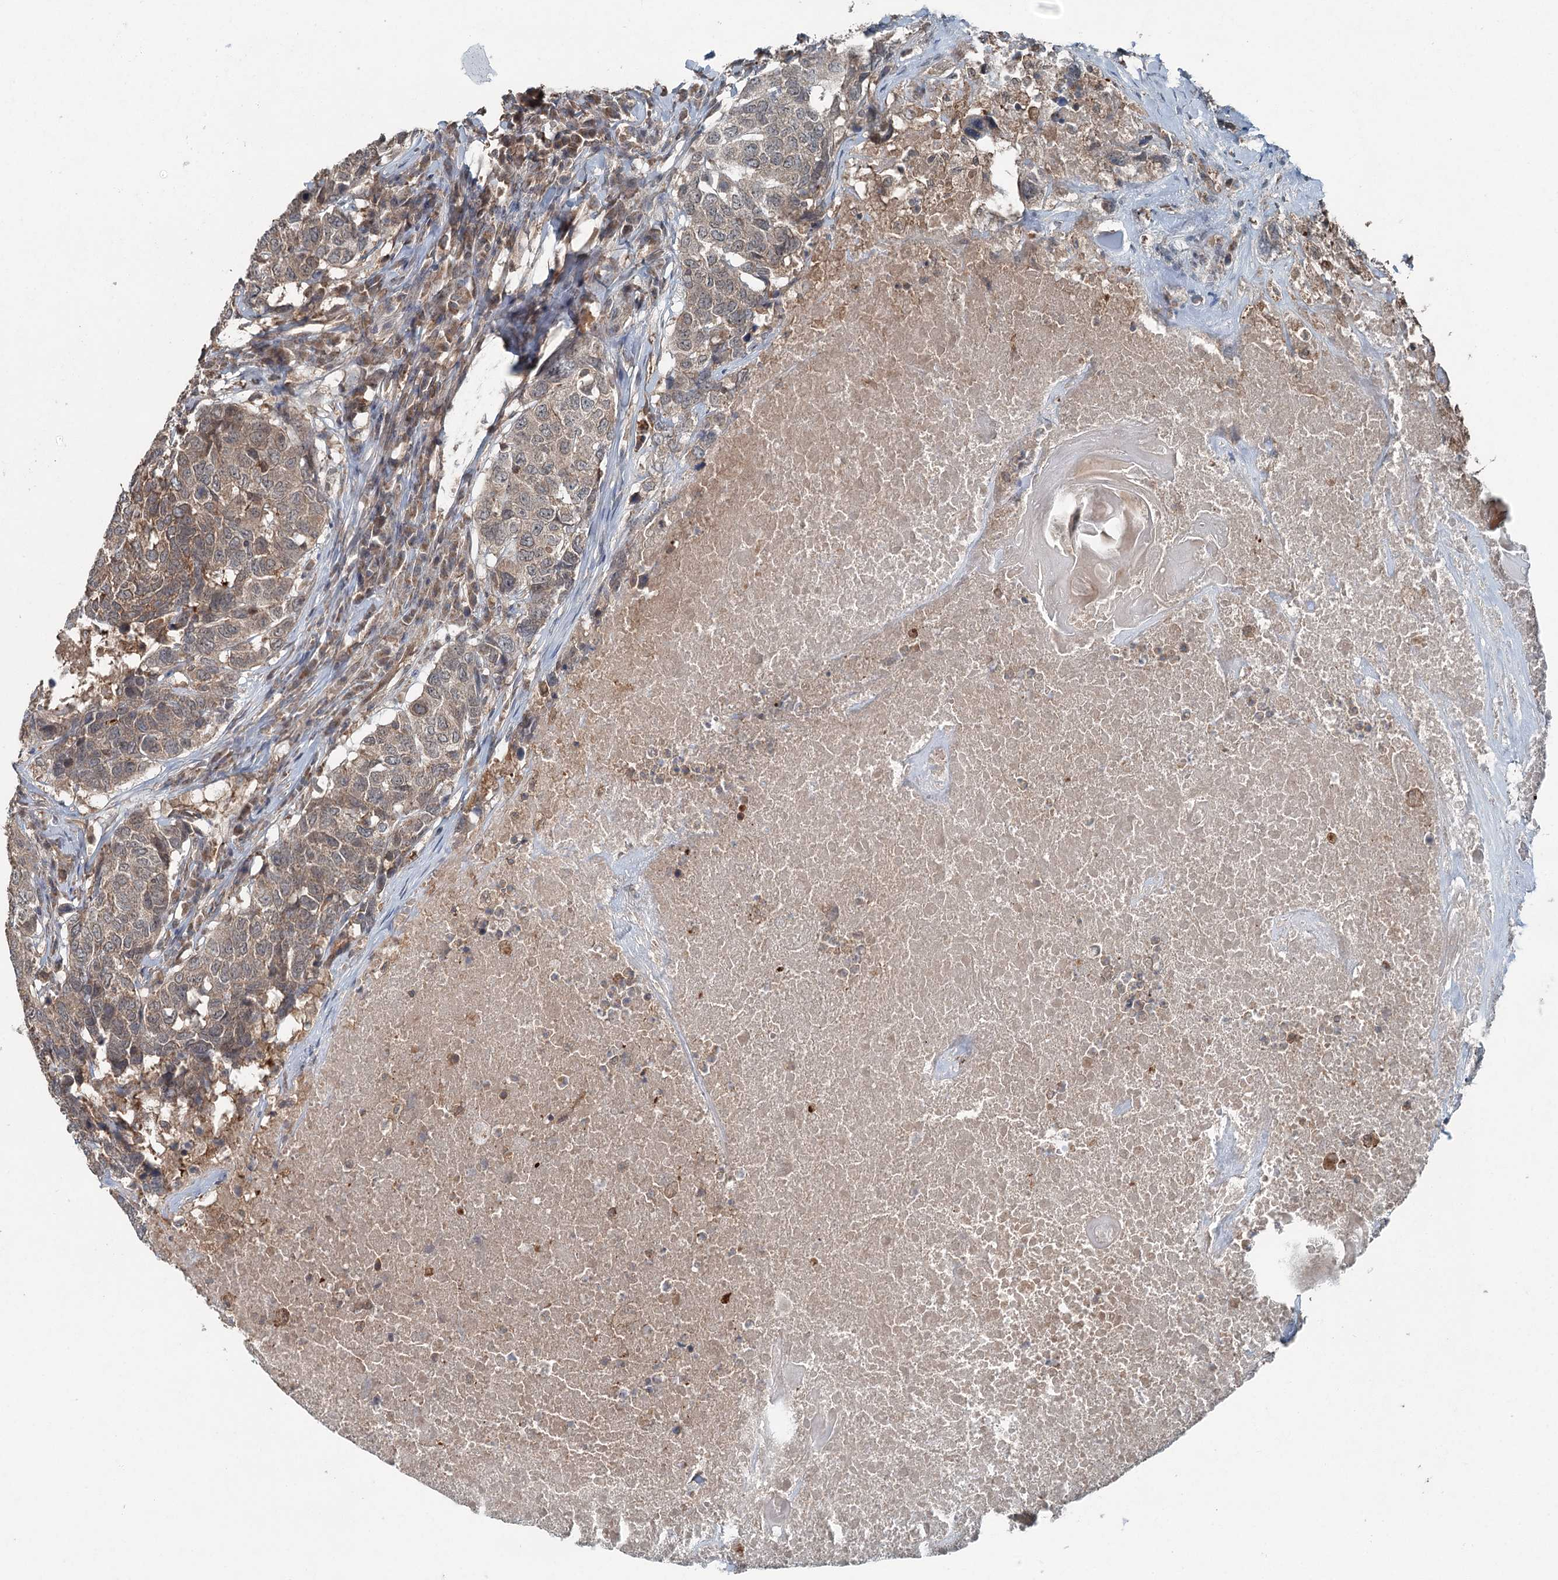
{"staining": {"intensity": "weak", "quantity": ">75%", "location": "cytoplasmic/membranous"}, "tissue": "head and neck cancer", "cell_type": "Tumor cells", "image_type": "cancer", "snomed": [{"axis": "morphology", "description": "Squamous cell carcinoma, NOS"}, {"axis": "topography", "description": "Head-Neck"}], "caption": "Head and neck squamous cell carcinoma stained for a protein demonstrates weak cytoplasmic/membranous positivity in tumor cells.", "gene": "SKIC3", "patient": {"sex": "male", "age": 66}}